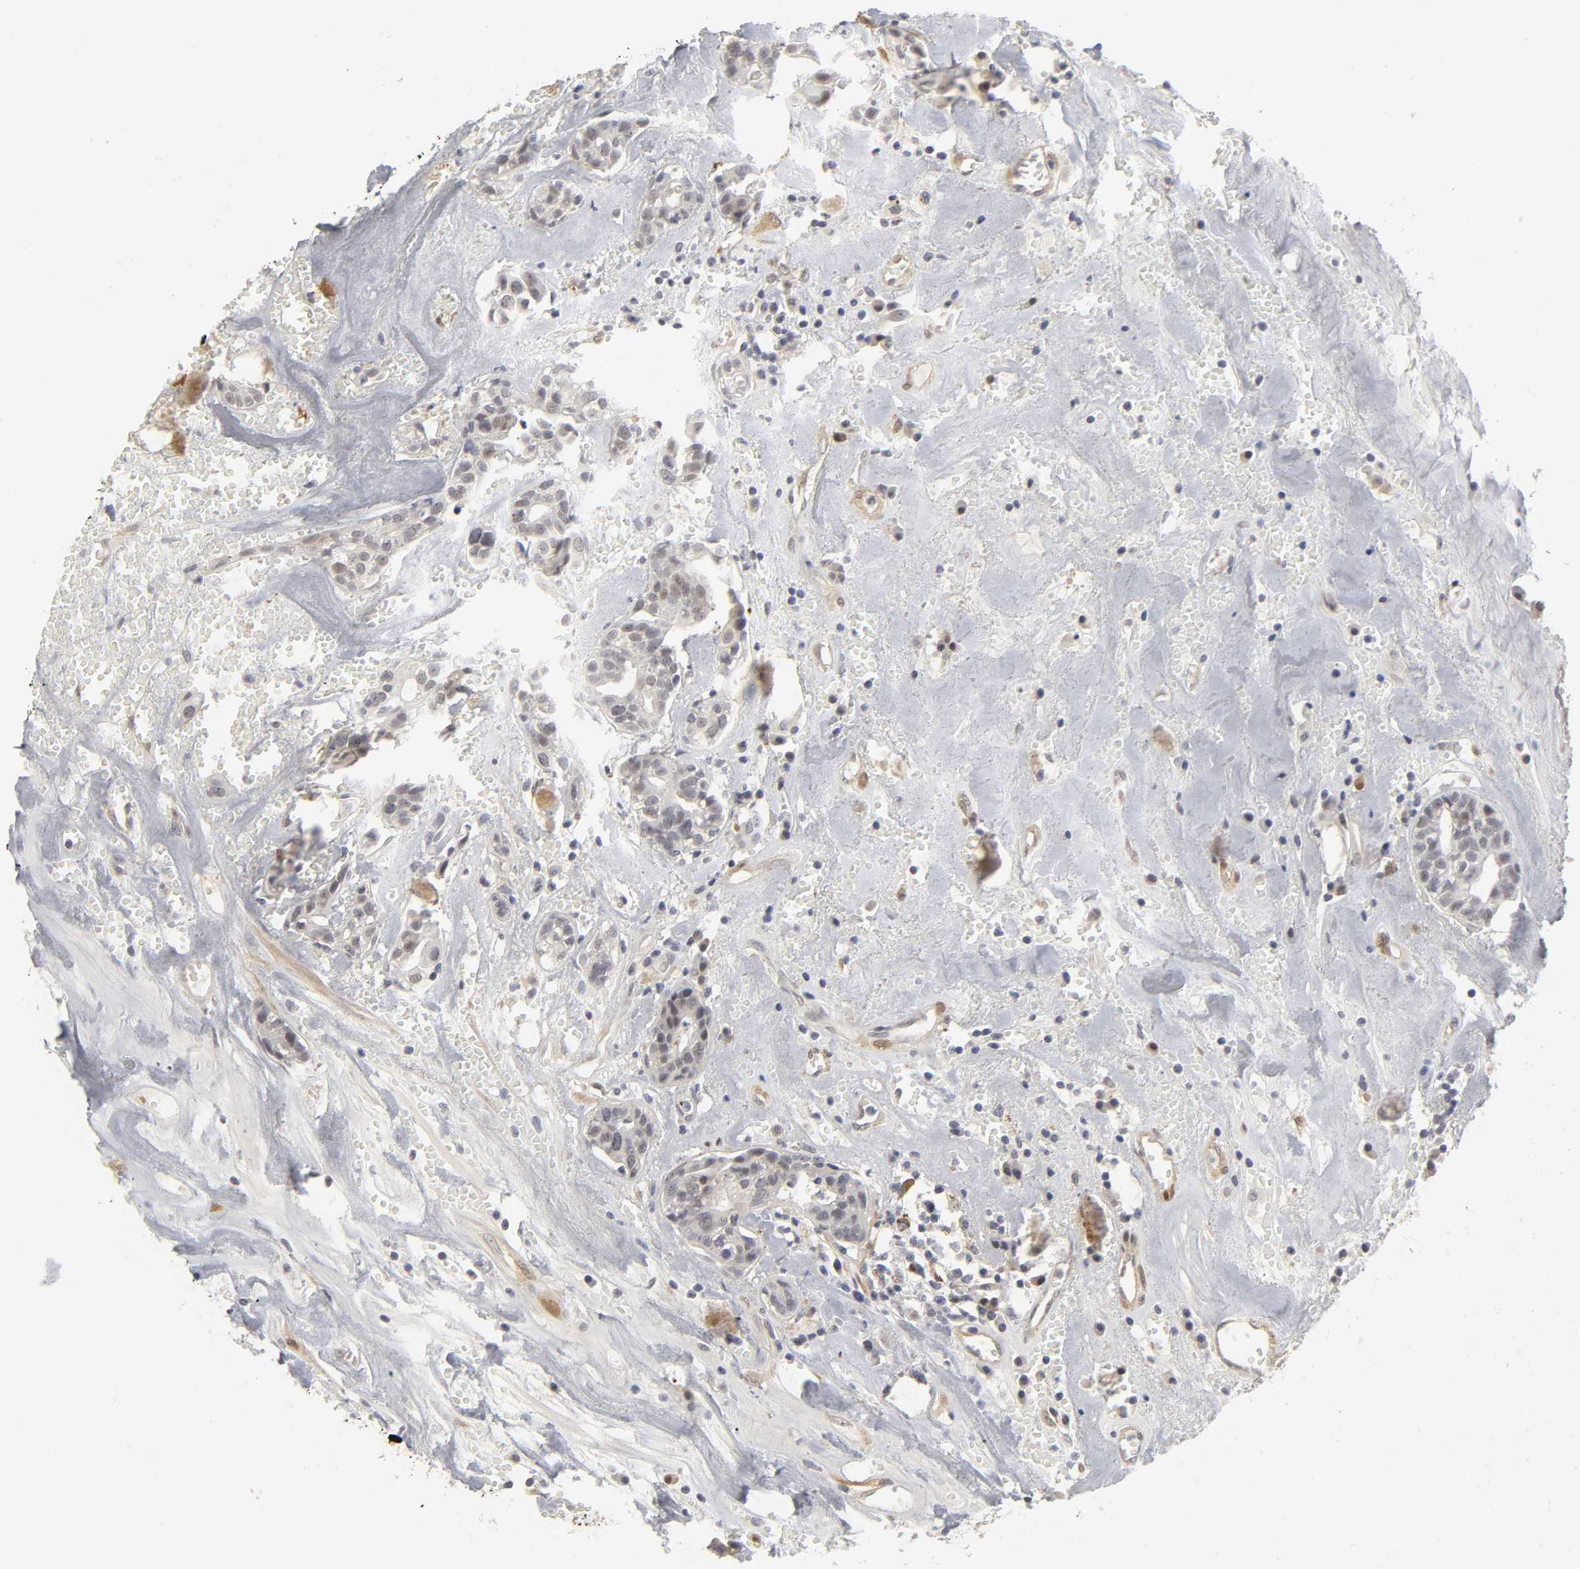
{"staining": {"intensity": "negative", "quantity": "none", "location": "none"}, "tissue": "head and neck cancer", "cell_type": "Tumor cells", "image_type": "cancer", "snomed": [{"axis": "morphology", "description": "Adenocarcinoma, NOS"}, {"axis": "topography", "description": "Salivary gland"}, {"axis": "topography", "description": "Head-Neck"}], "caption": "Human head and neck cancer stained for a protein using IHC displays no staining in tumor cells.", "gene": "PDLIM3", "patient": {"sex": "female", "age": 65}}